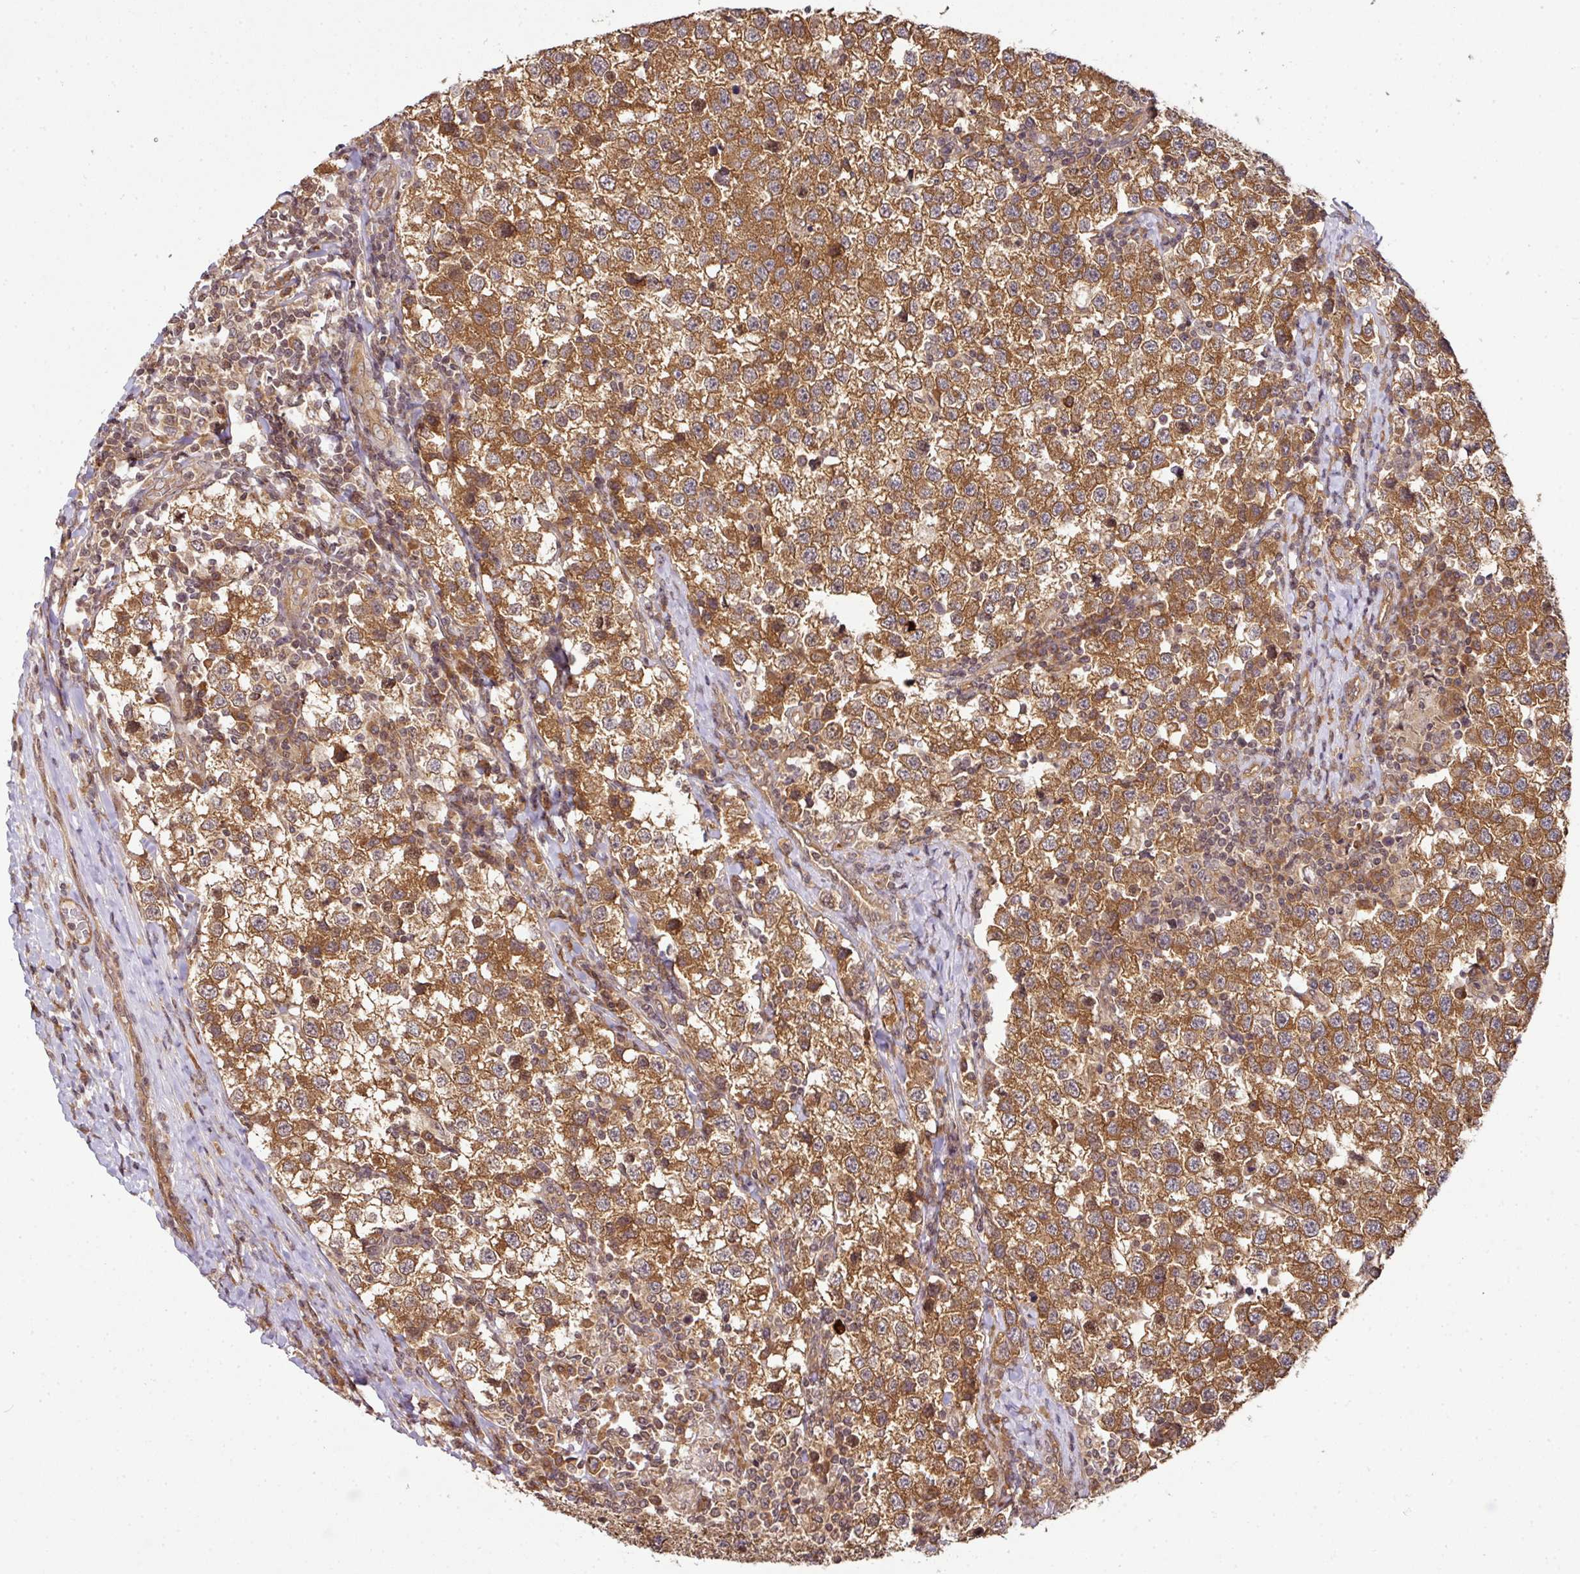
{"staining": {"intensity": "strong", "quantity": ">75%", "location": "cytoplasmic/membranous"}, "tissue": "testis cancer", "cell_type": "Tumor cells", "image_type": "cancer", "snomed": [{"axis": "morphology", "description": "Seminoma, NOS"}, {"axis": "topography", "description": "Testis"}], "caption": "Immunohistochemical staining of human testis cancer (seminoma) displays high levels of strong cytoplasmic/membranous staining in approximately >75% of tumor cells.", "gene": "ANKRD18A", "patient": {"sex": "male", "age": 34}}